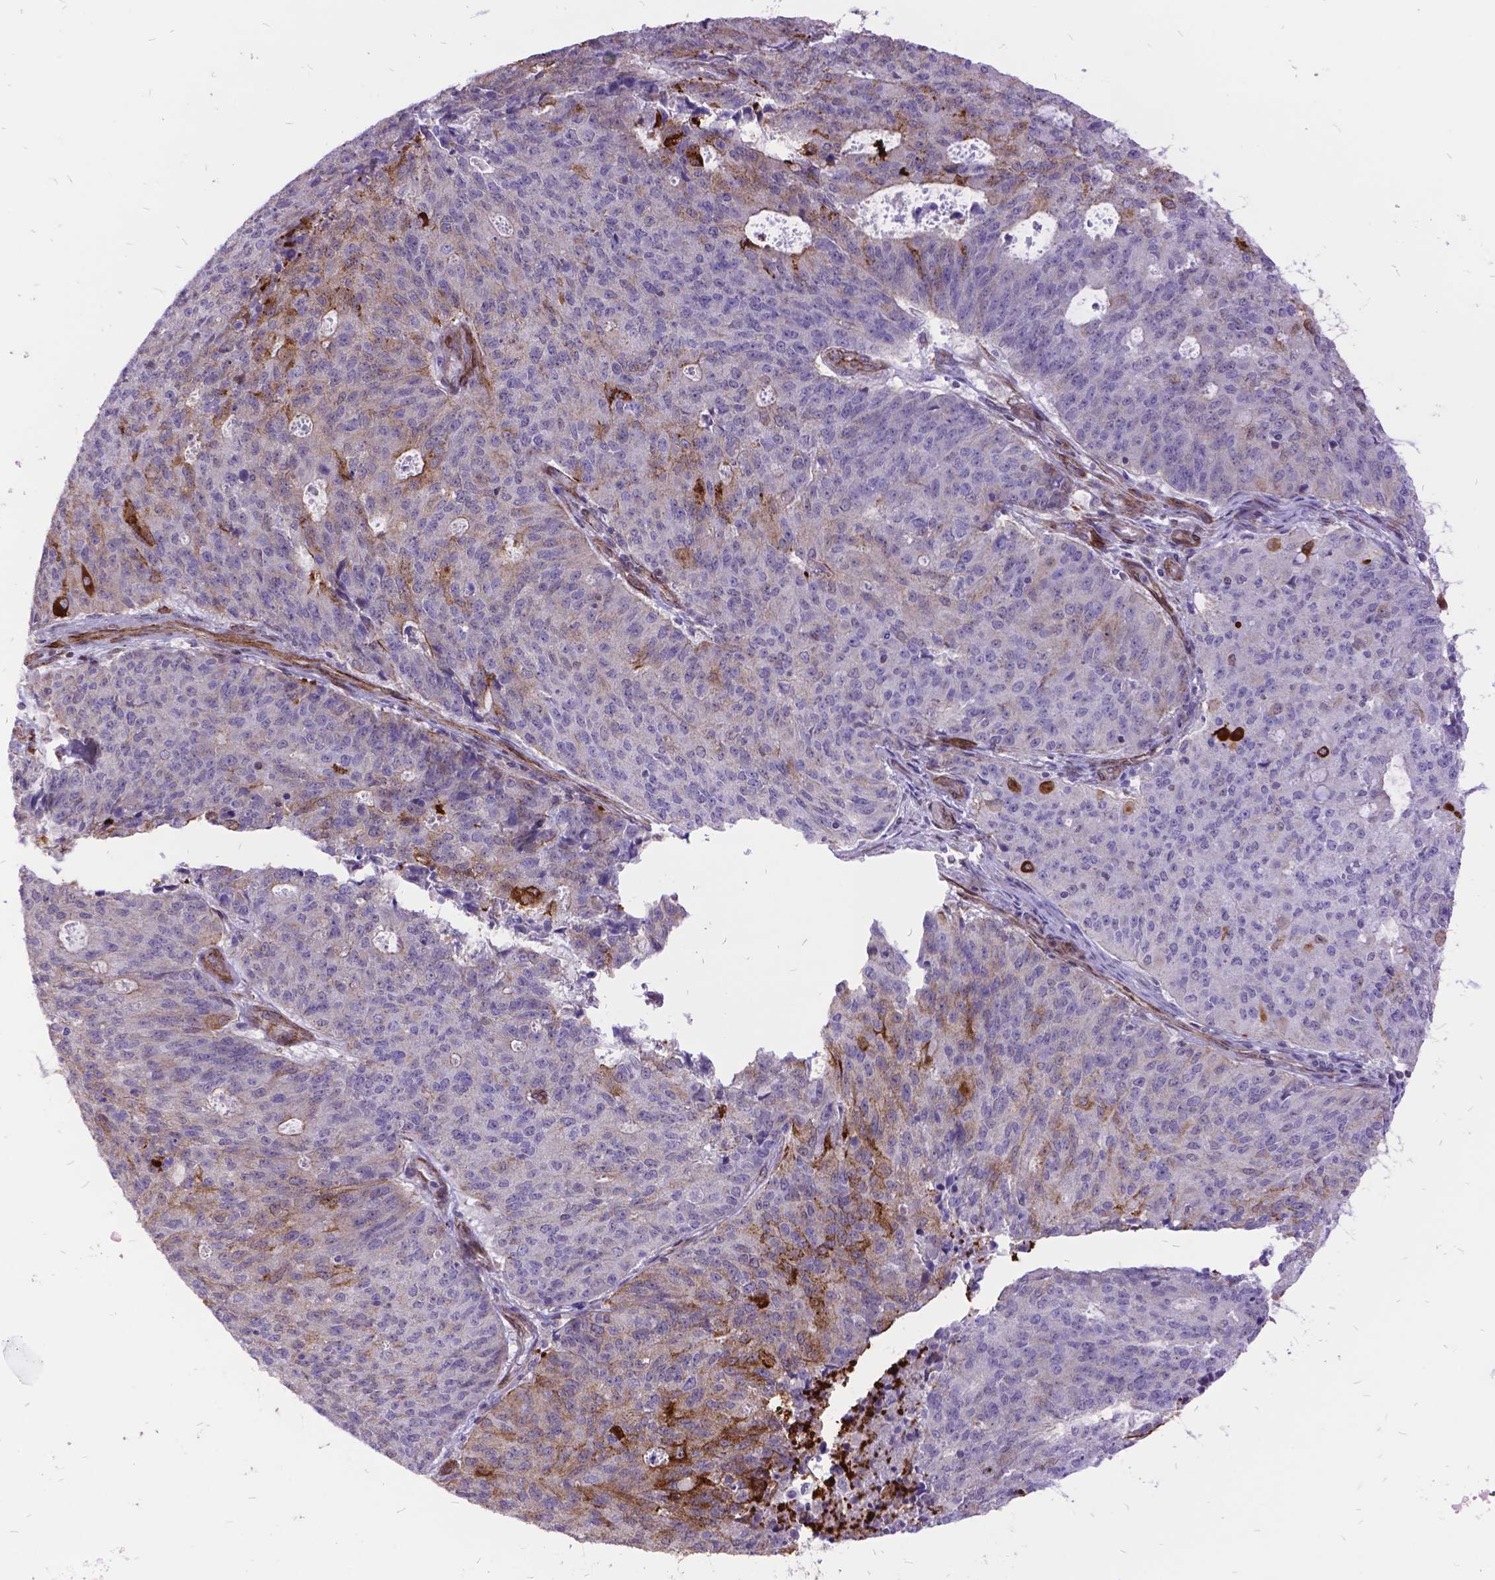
{"staining": {"intensity": "moderate", "quantity": "<25%", "location": "cytoplasmic/membranous"}, "tissue": "endometrial cancer", "cell_type": "Tumor cells", "image_type": "cancer", "snomed": [{"axis": "morphology", "description": "Adenocarcinoma, NOS"}, {"axis": "topography", "description": "Endometrium"}], "caption": "IHC photomicrograph of endometrial cancer (adenocarcinoma) stained for a protein (brown), which demonstrates low levels of moderate cytoplasmic/membranous staining in about <25% of tumor cells.", "gene": "GRB7", "patient": {"sex": "female", "age": 82}}